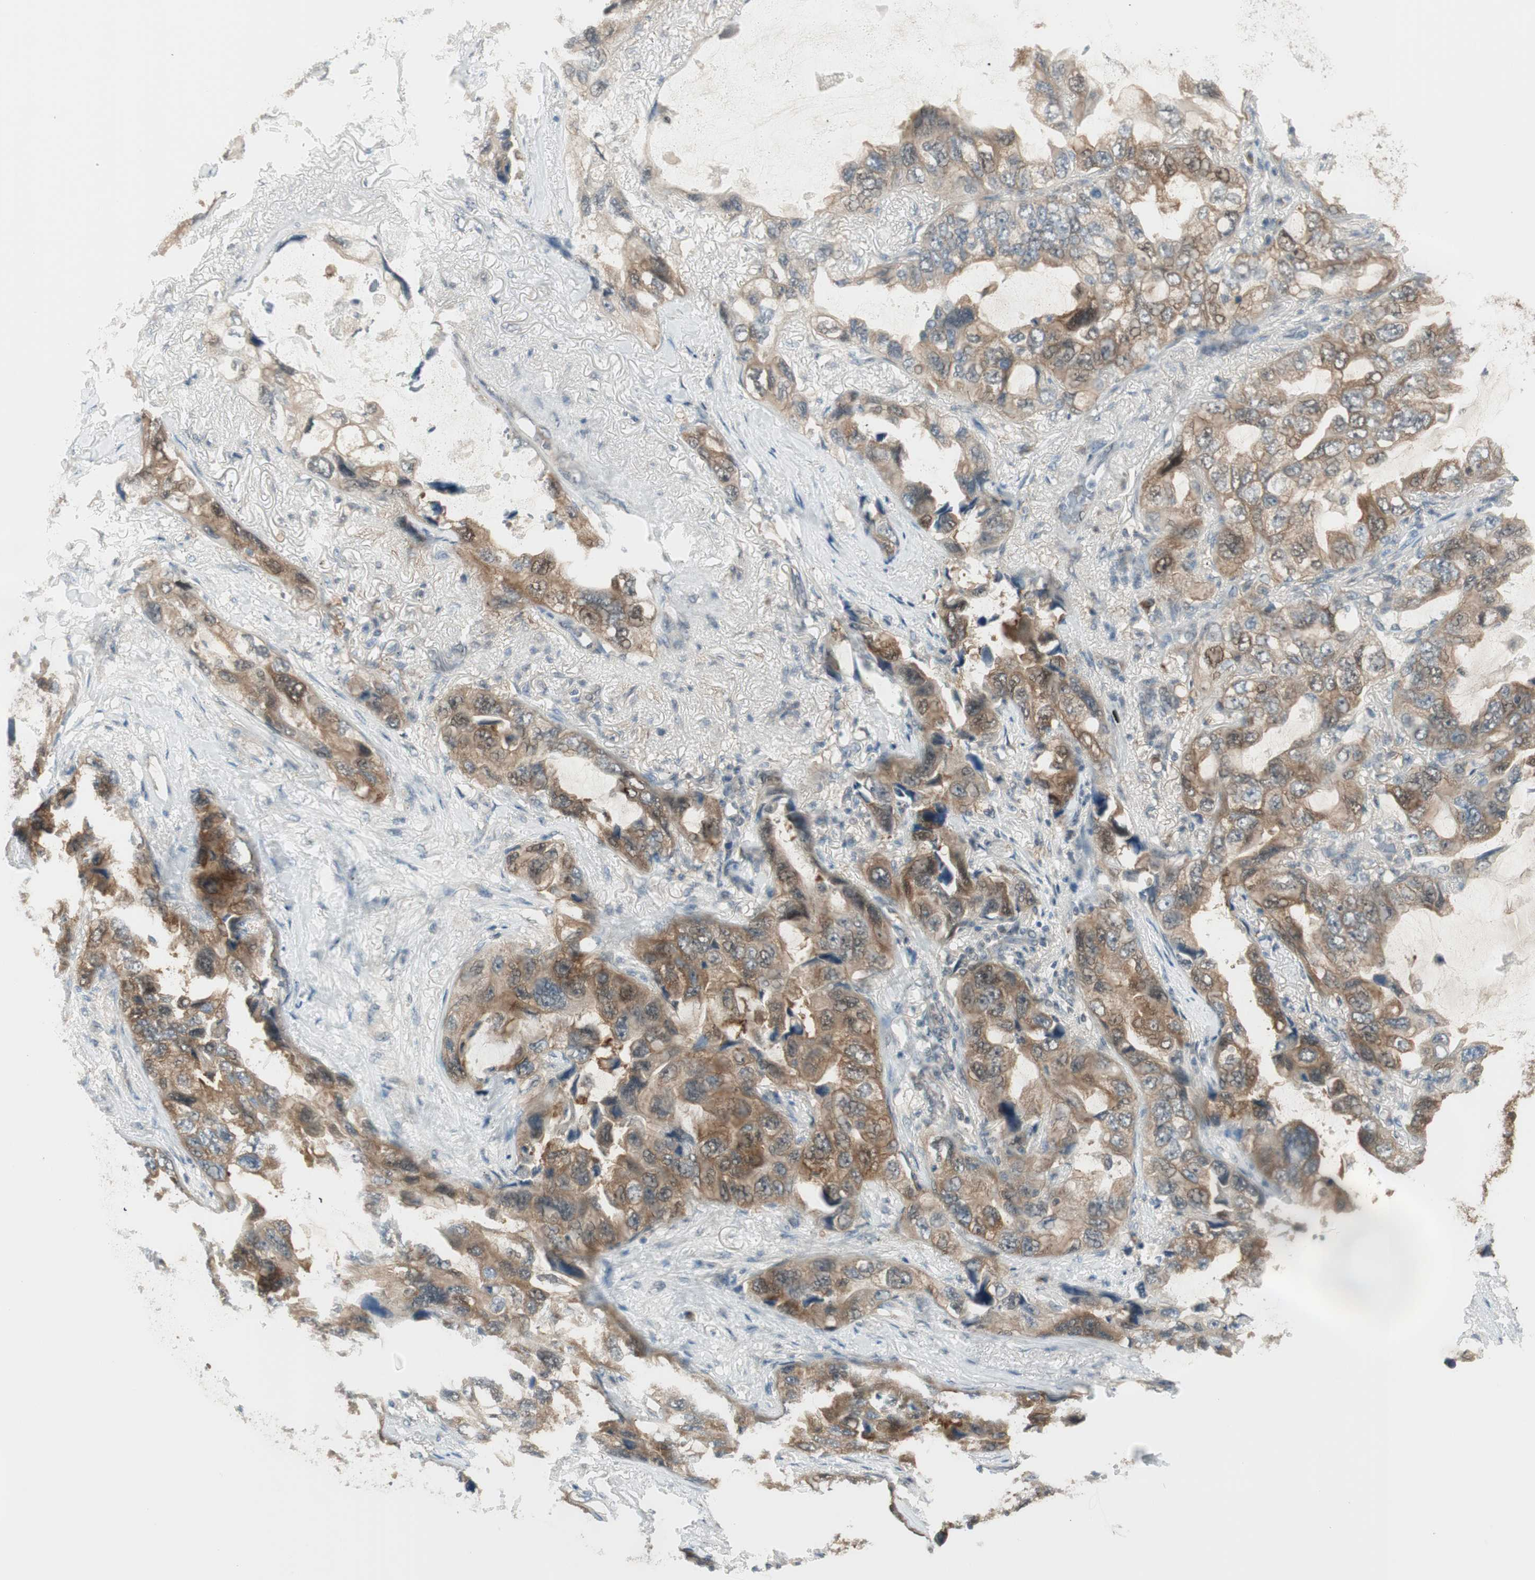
{"staining": {"intensity": "weak", "quantity": "25%-75%", "location": "cytoplasmic/membranous"}, "tissue": "lung cancer", "cell_type": "Tumor cells", "image_type": "cancer", "snomed": [{"axis": "morphology", "description": "Squamous cell carcinoma, NOS"}, {"axis": "topography", "description": "Lung"}], "caption": "Brown immunohistochemical staining in lung cancer displays weak cytoplasmic/membranous positivity in about 25%-75% of tumor cells.", "gene": "IPO5", "patient": {"sex": "female", "age": 73}}